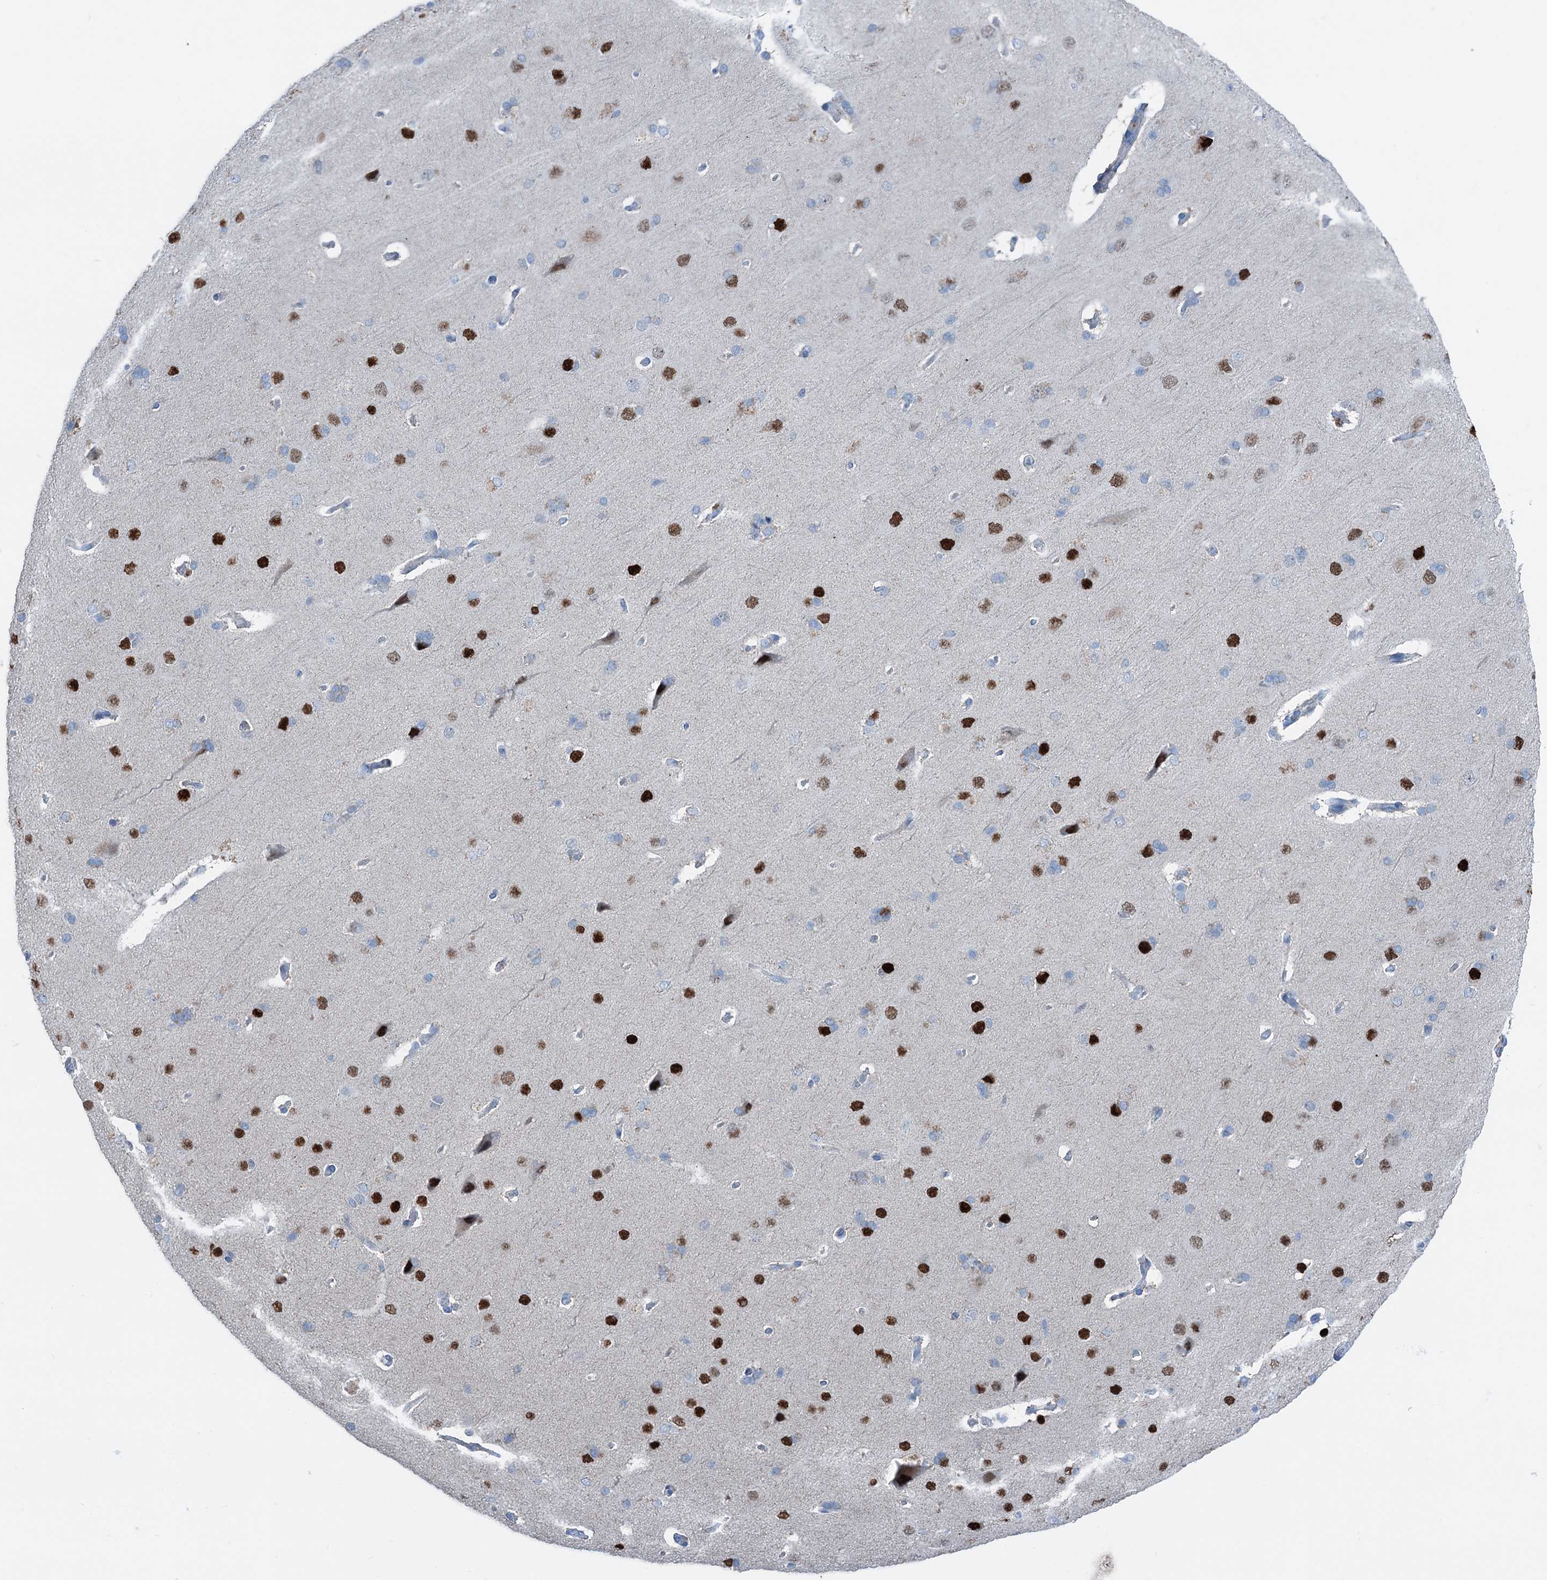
{"staining": {"intensity": "negative", "quantity": "none", "location": "none"}, "tissue": "cerebral cortex", "cell_type": "Endothelial cells", "image_type": "normal", "snomed": [{"axis": "morphology", "description": "Normal tissue, NOS"}, {"axis": "topography", "description": "Cerebral cortex"}], "caption": "This is an IHC histopathology image of normal human cerebral cortex. There is no staining in endothelial cells.", "gene": "ELP4", "patient": {"sex": "male", "age": 62}}